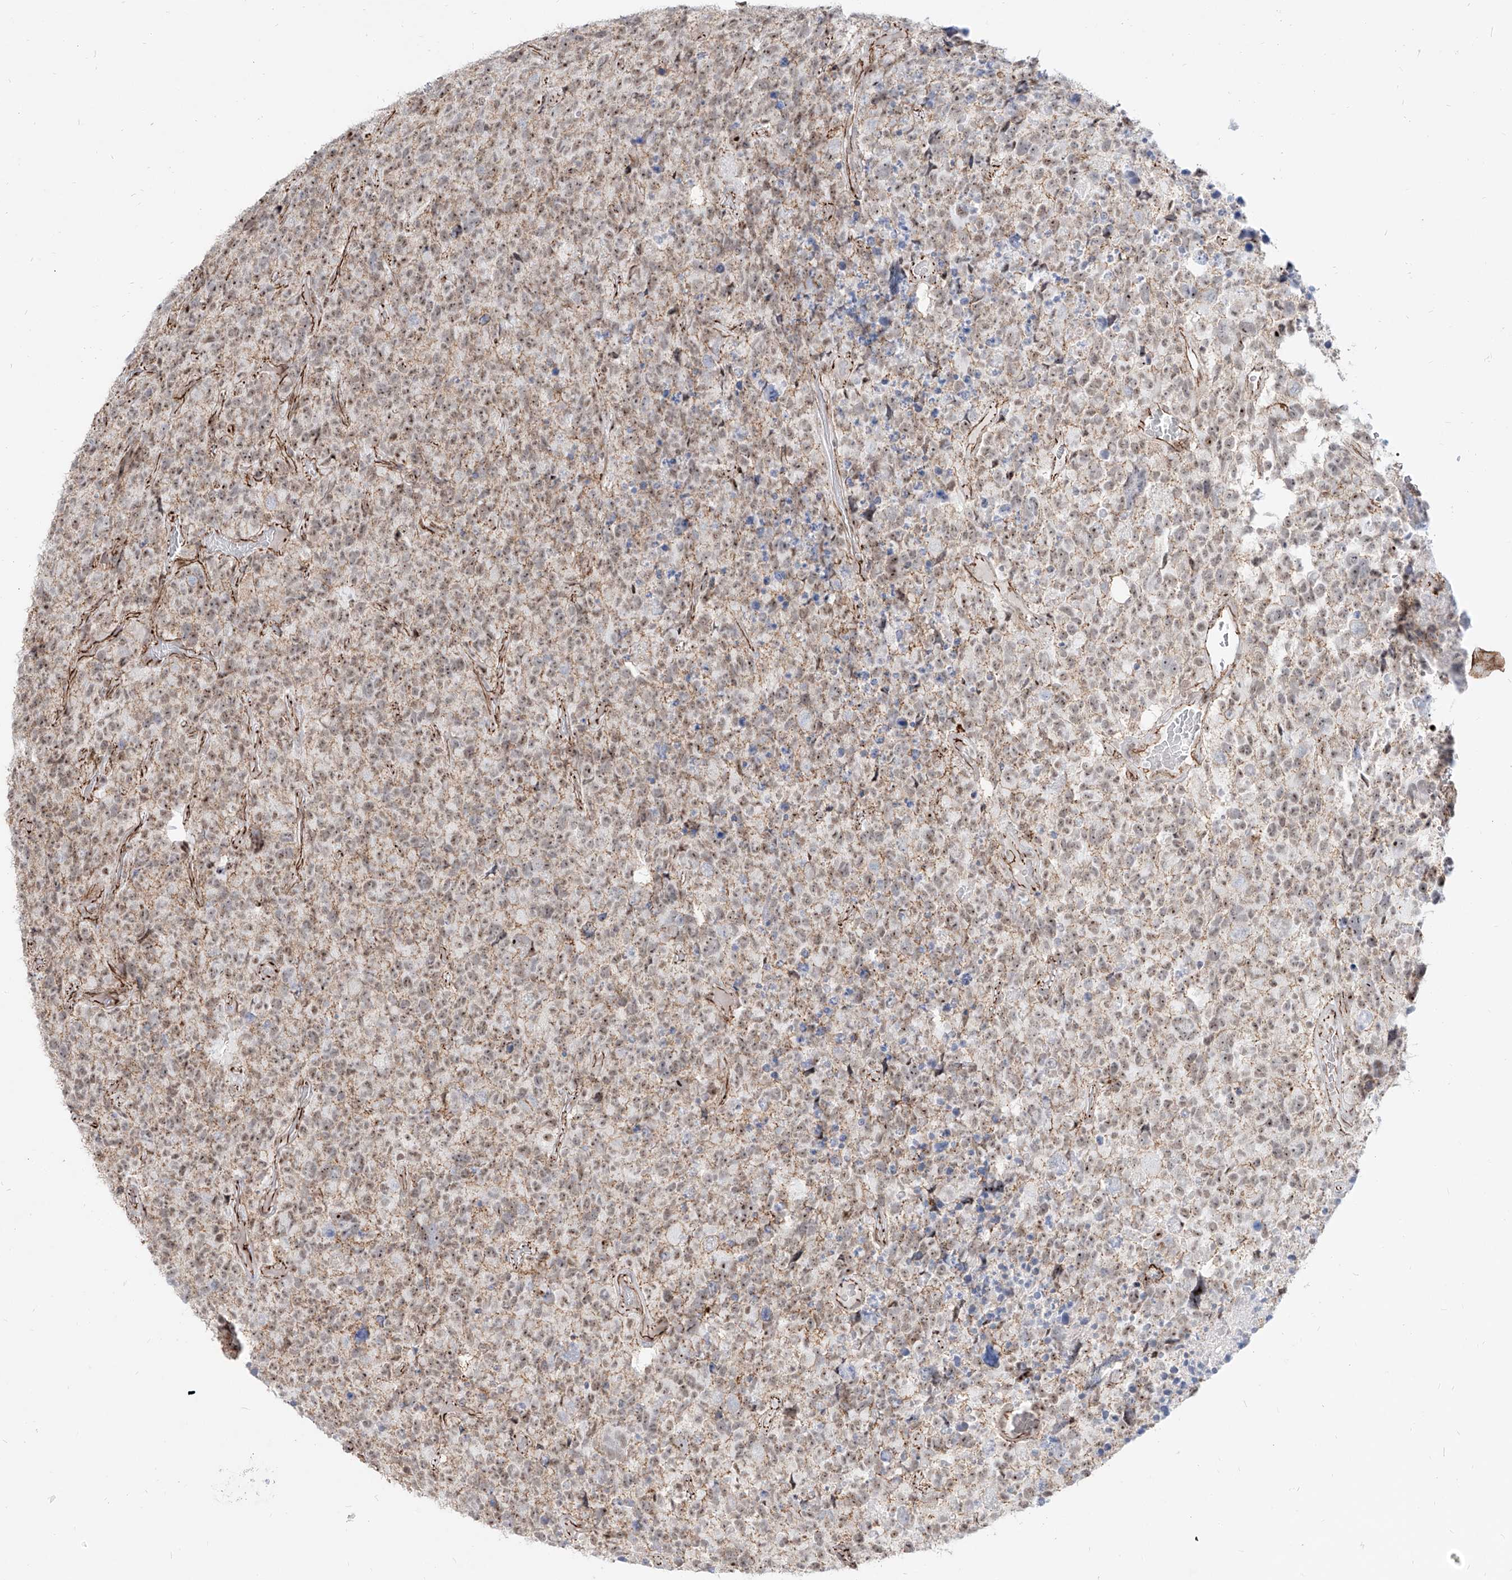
{"staining": {"intensity": "weak", "quantity": "25%-75%", "location": "cytoplasmic/membranous,nuclear"}, "tissue": "glioma", "cell_type": "Tumor cells", "image_type": "cancer", "snomed": [{"axis": "morphology", "description": "Glioma, malignant, High grade"}, {"axis": "topography", "description": "Brain"}], "caption": "Approximately 25%-75% of tumor cells in human glioma demonstrate weak cytoplasmic/membranous and nuclear protein positivity as visualized by brown immunohistochemical staining.", "gene": "ZNF710", "patient": {"sex": "male", "age": 69}}